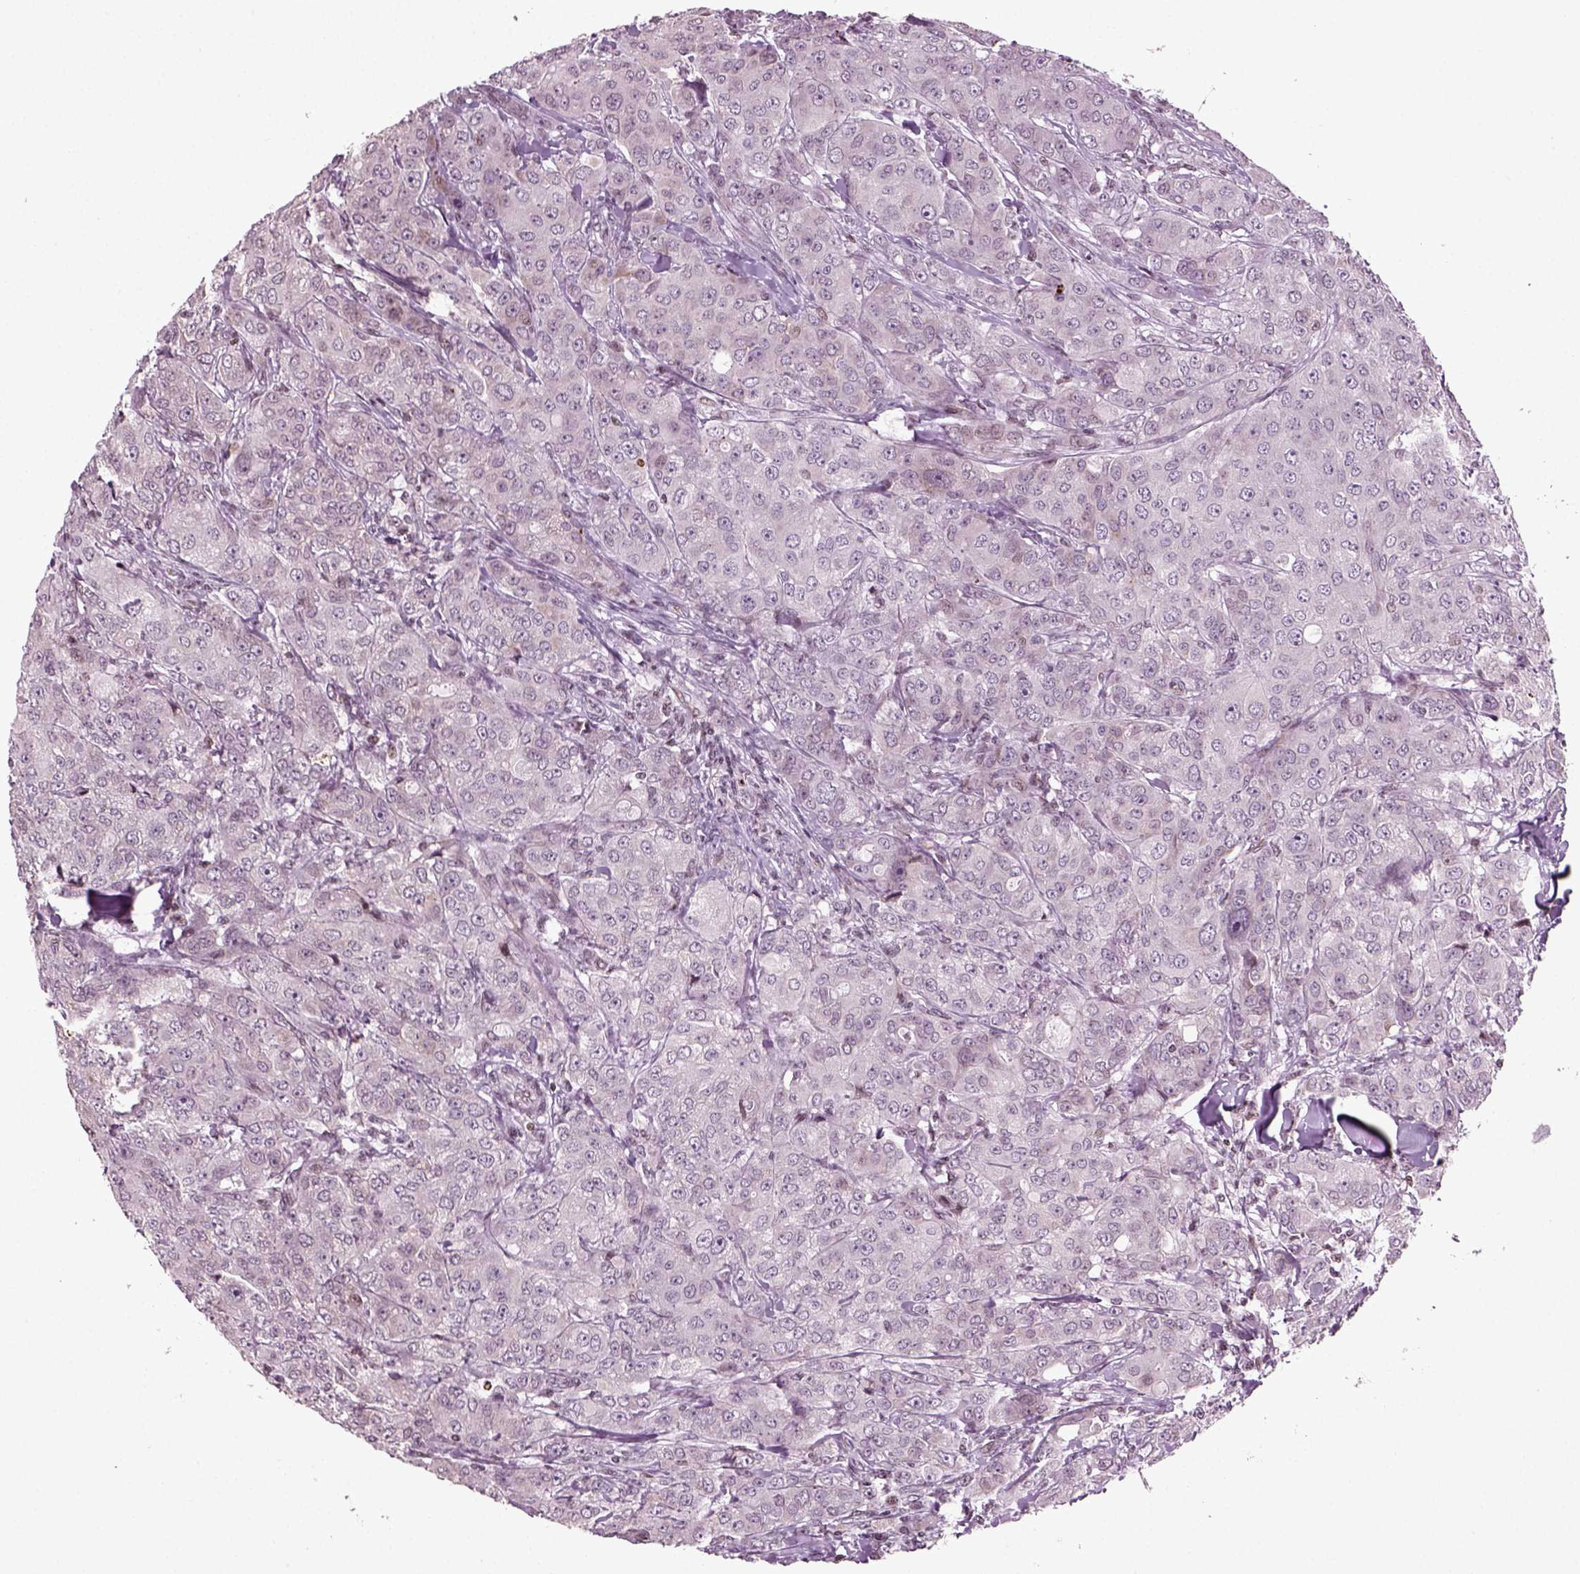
{"staining": {"intensity": "weak", "quantity": "<25%", "location": "cytoplasmic/membranous"}, "tissue": "breast cancer", "cell_type": "Tumor cells", "image_type": "cancer", "snomed": [{"axis": "morphology", "description": "Duct carcinoma"}, {"axis": "topography", "description": "Breast"}], "caption": "The micrograph reveals no significant staining in tumor cells of breast intraductal carcinoma. (DAB IHC visualized using brightfield microscopy, high magnification).", "gene": "HEYL", "patient": {"sex": "female", "age": 43}}